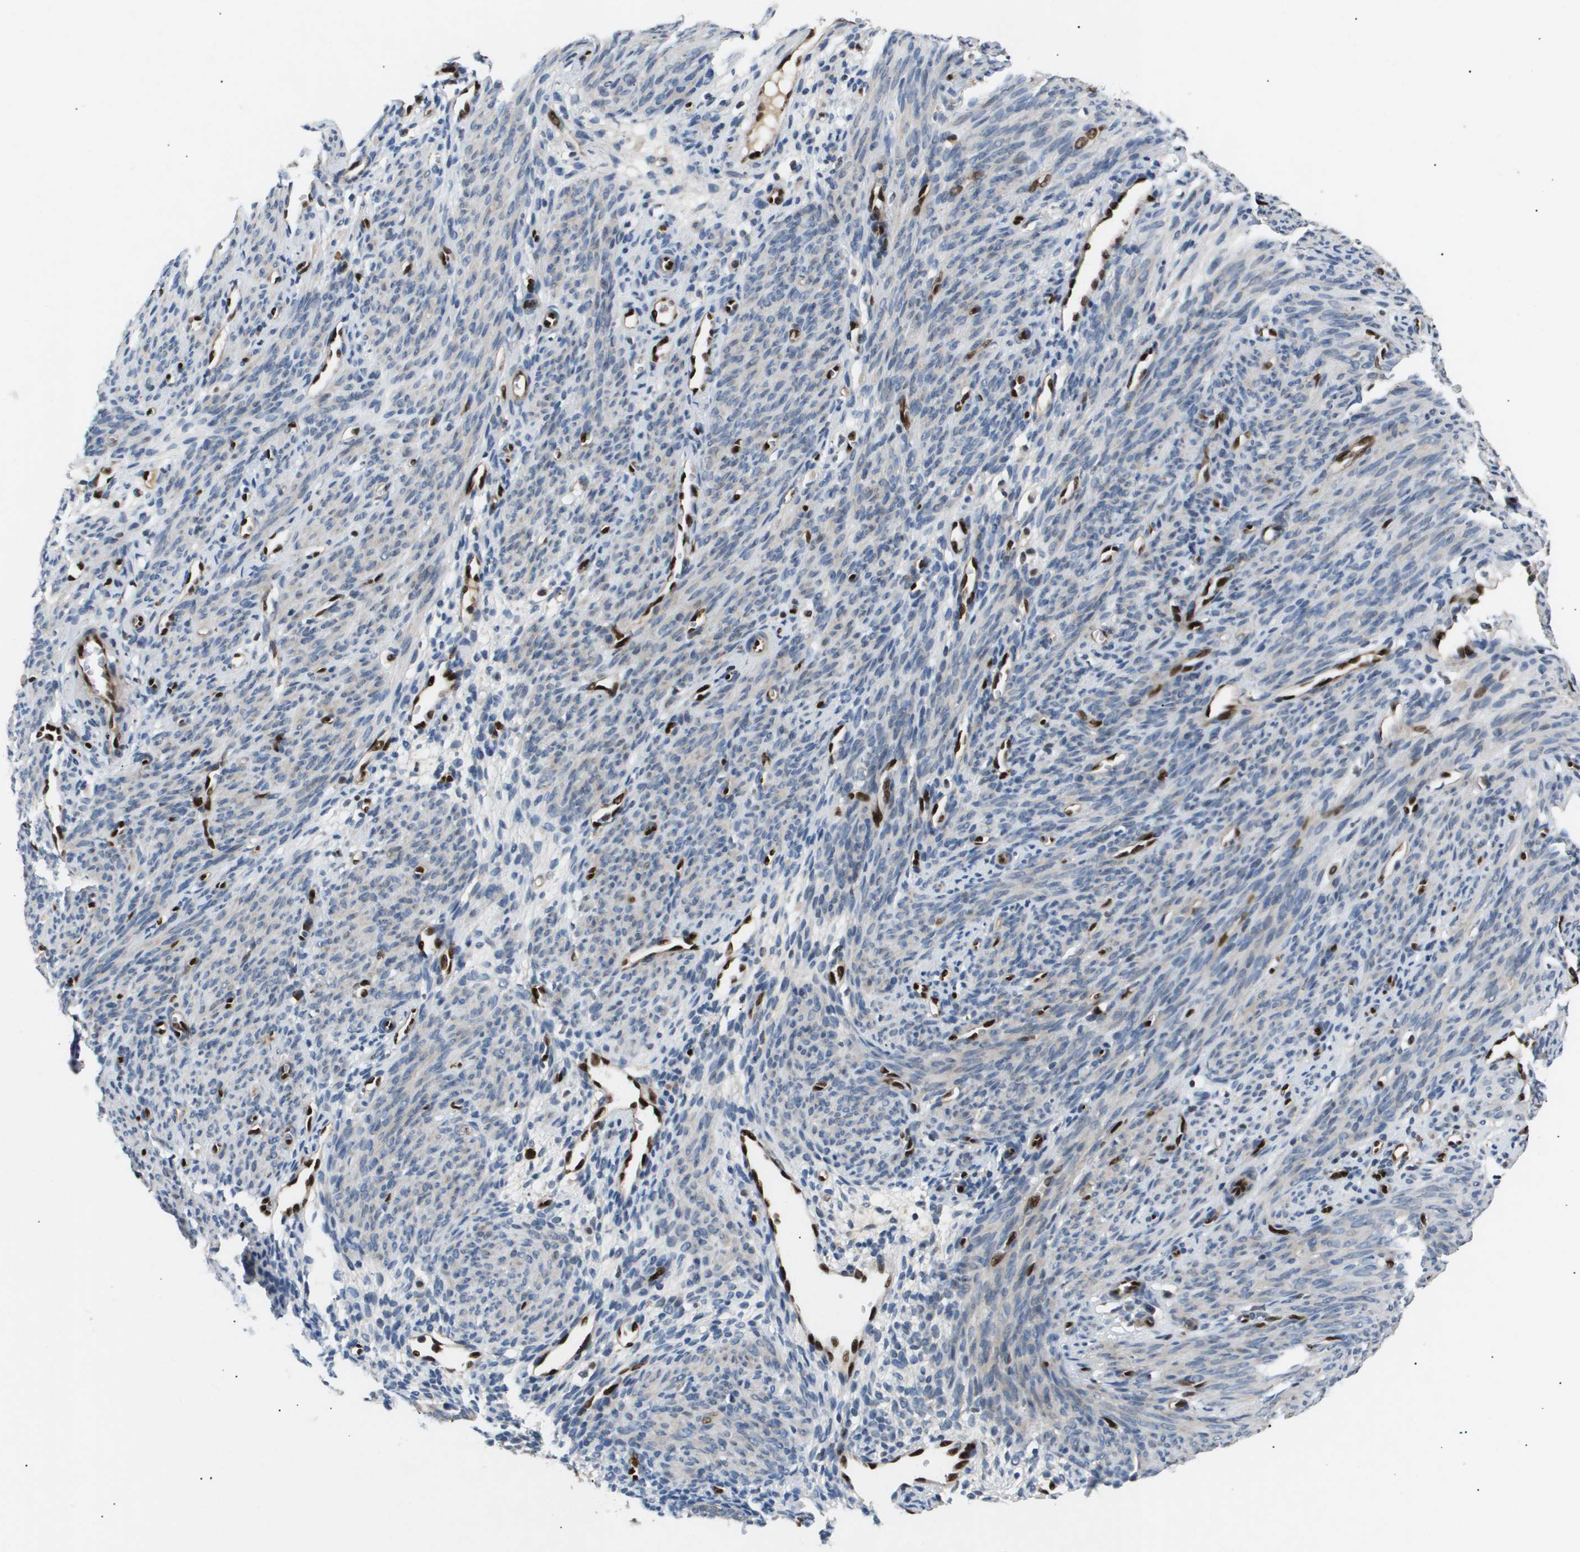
{"staining": {"intensity": "weak", "quantity": "<25%", "location": "cytoplasmic/membranous"}, "tissue": "endometrium", "cell_type": "Cells in endometrial stroma", "image_type": "normal", "snomed": [{"axis": "morphology", "description": "Normal tissue, NOS"}, {"axis": "morphology", "description": "Adenocarcinoma, NOS"}, {"axis": "topography", "description": "Endometrium"}, {"axis": "topography", "description": "Ovary"}], "caption": "Cells in endometrial stroma show no significant expression in benign endometrium.", "gene": "ERG", "patient": {"sex": "female", "age": 68}}